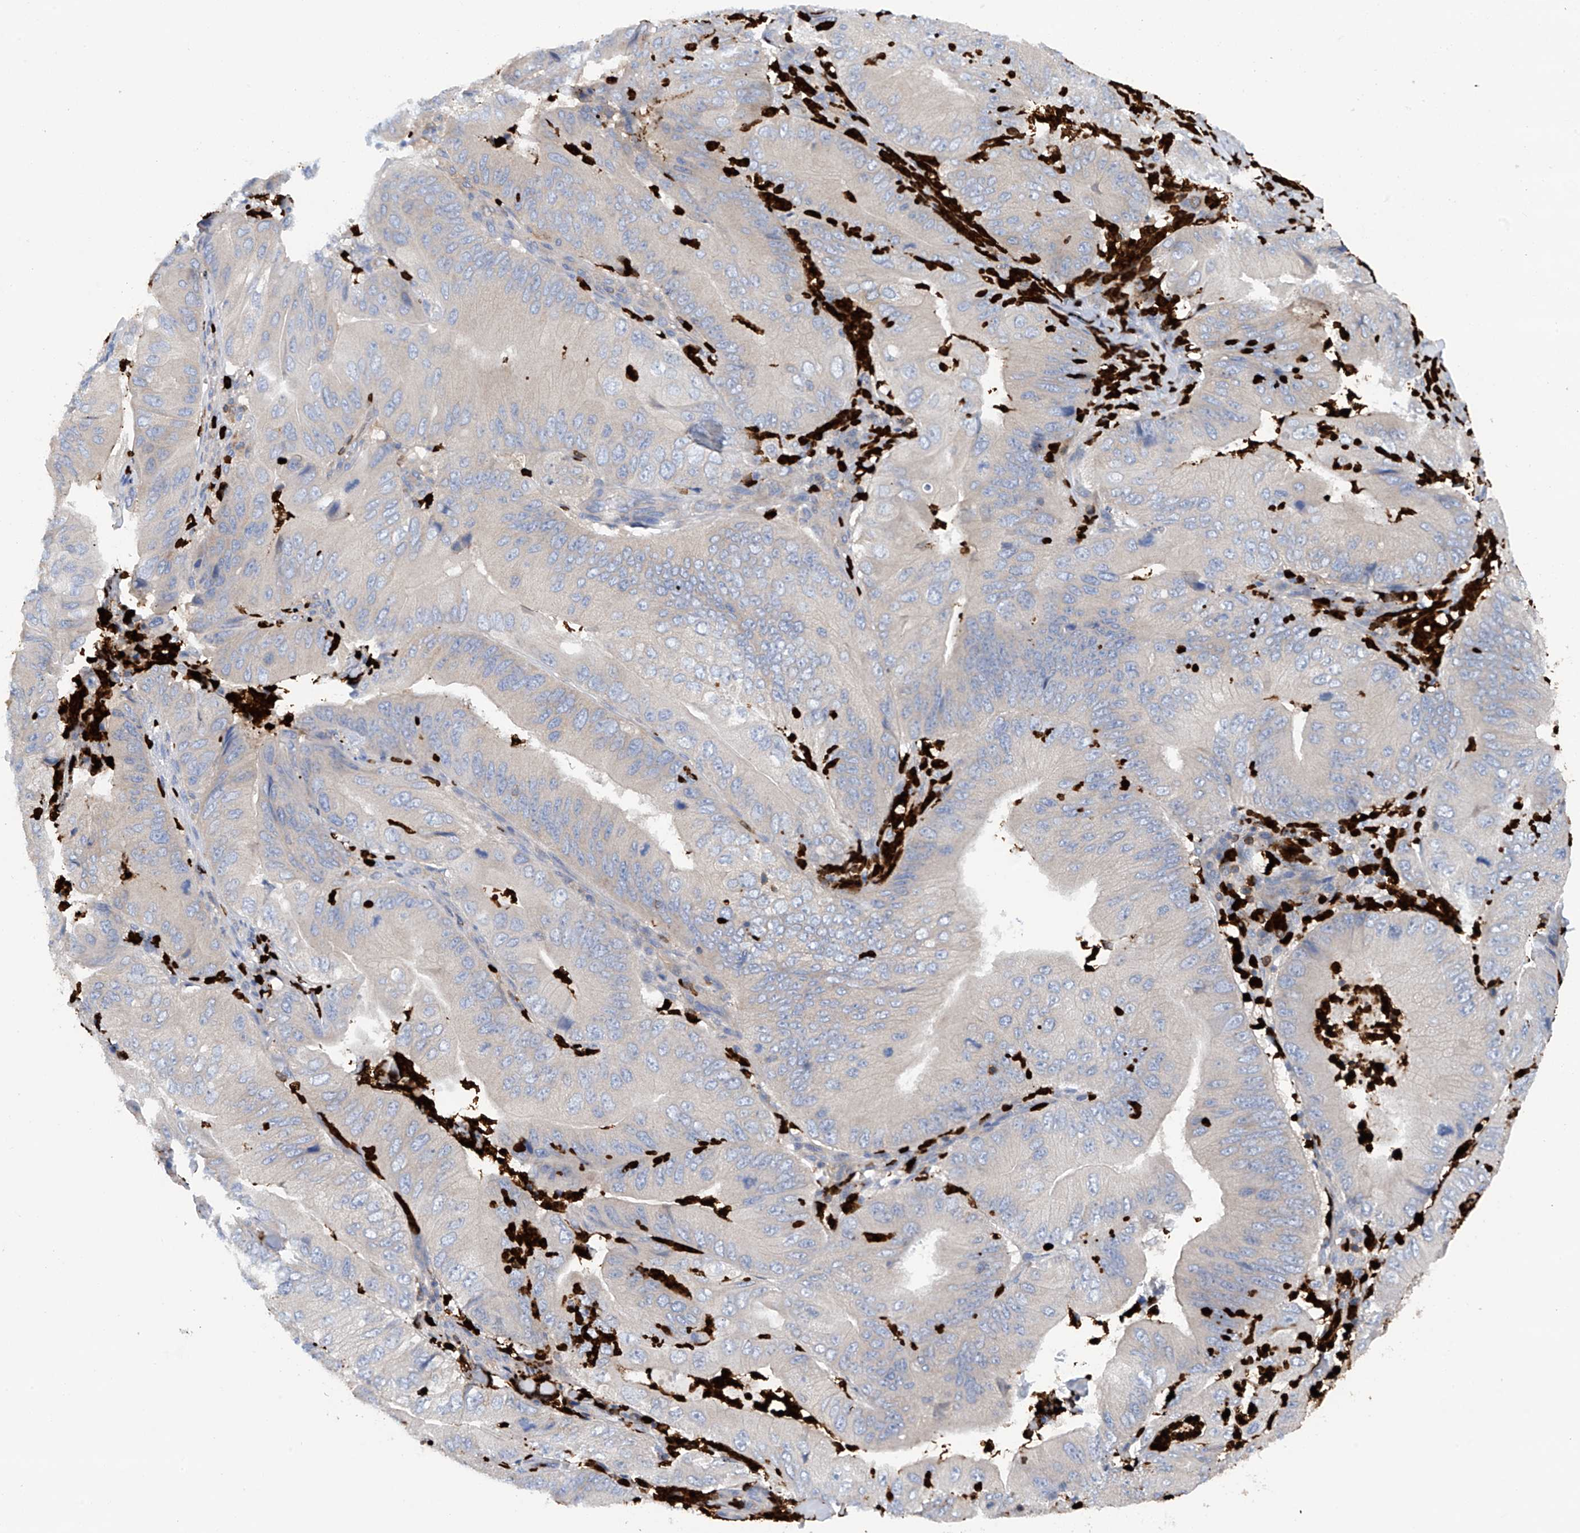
{"staining": {"intensity": "negative", "quantity": "none", "location": "none"}, "tissue": "pancreatic cancer", "cell_type": "Tumor cells", "image_type": "cancer", "snomed": [{"axis": "morphology", "description": "Adenocarcinoma, NOS"}, {"axis": "topography", "description": "Pancreas"}], "caption": "Tumor cells show no significant positivity in pancreatic cancer.", "gene": "PHACTR2", "patient": {"sex": "female", "age": 77}}